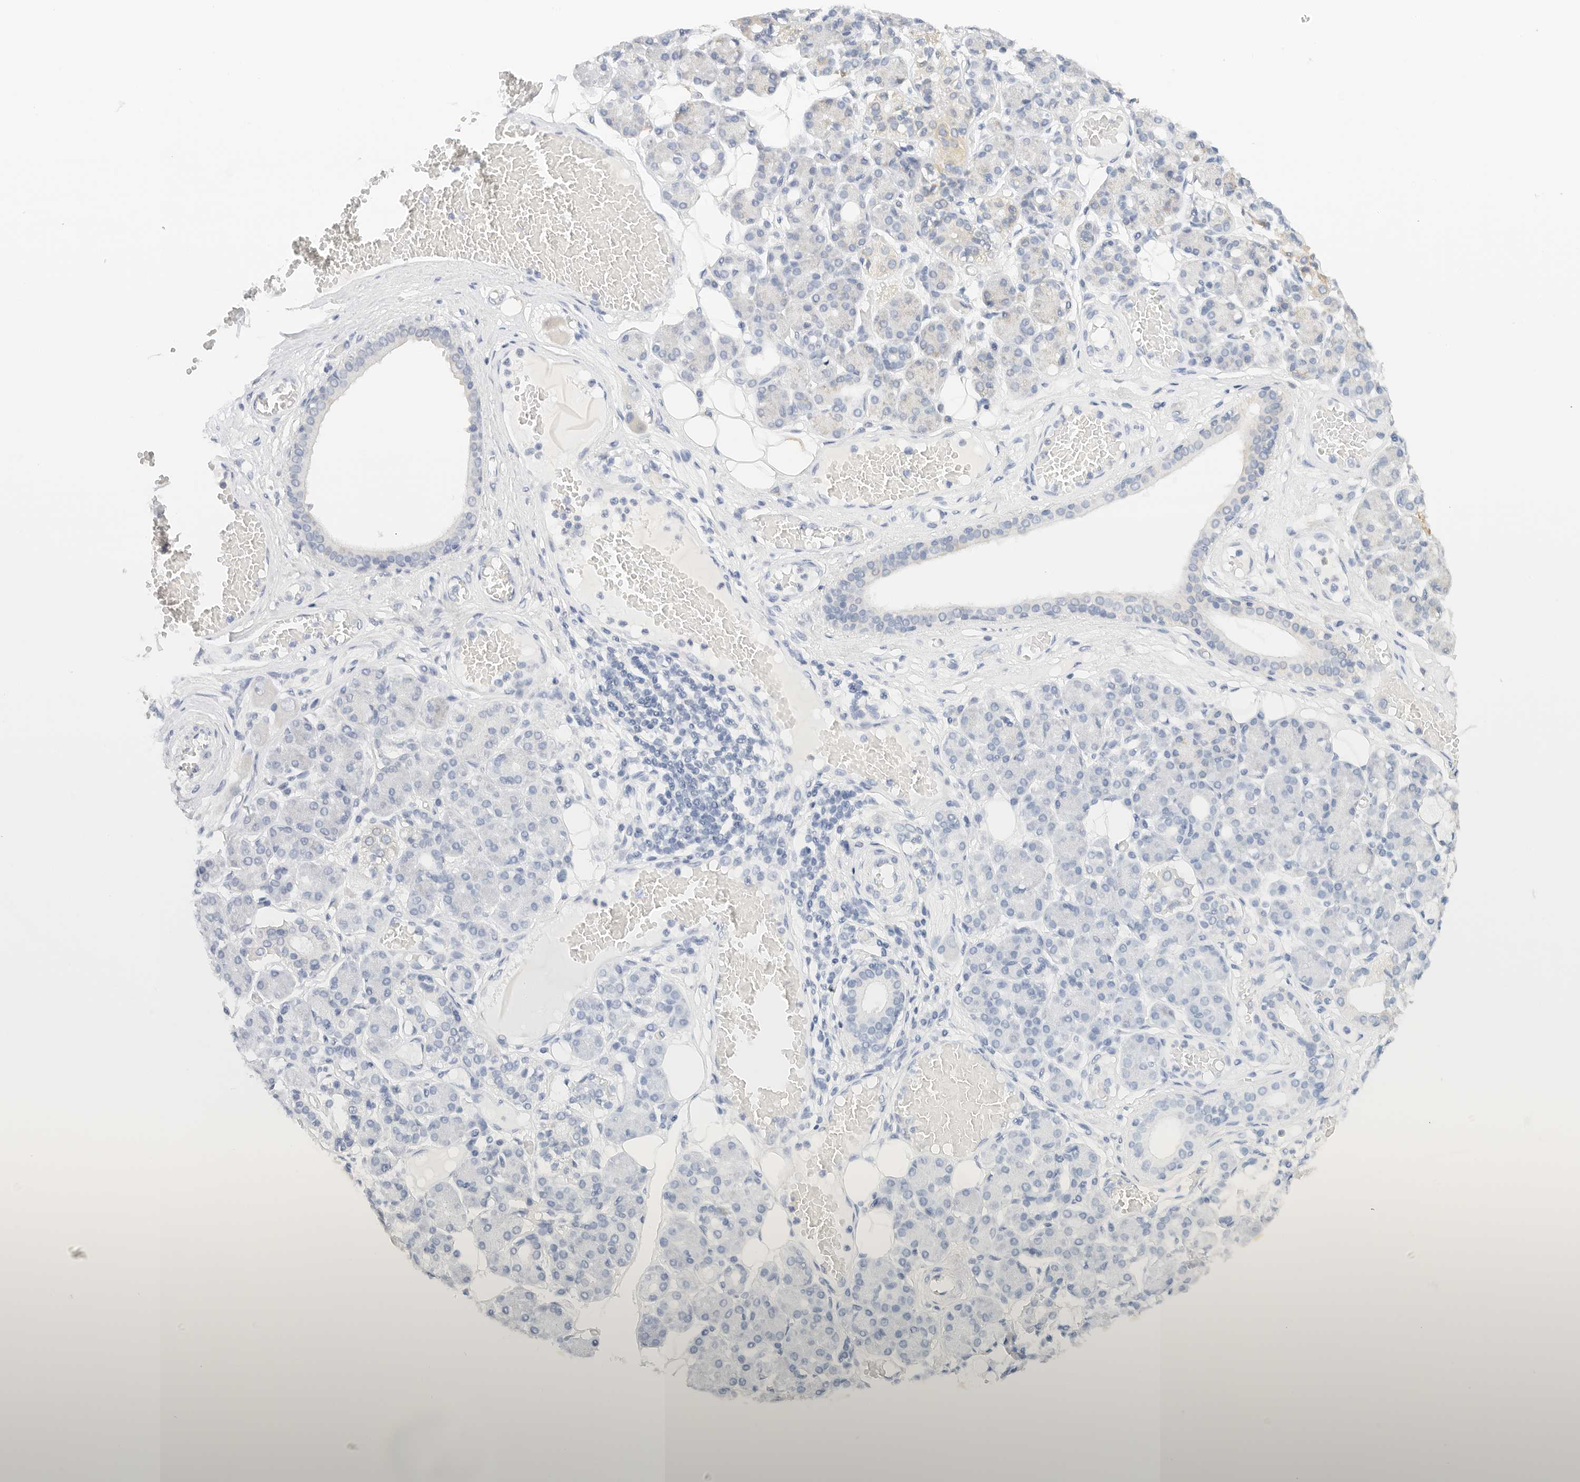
{"staining": {"intensity": "weak", "quantity": "<25%", "location": "cytoplasmic/membranous"}, "tissue": "salivary gland", "cell_type": "Glandular cells", "image_type": "normal", "snomed": [{"axis": "morphology", "description": "Normal tissue, NOS"}, {"axis": "topography", "description": "Salivary gland"}], "caption": "Human salivary gland stained for a protein using IHC displays no expression in glandular cells.", "gene": "ATL1", "patient": {"sex": "male", "age": 63}}